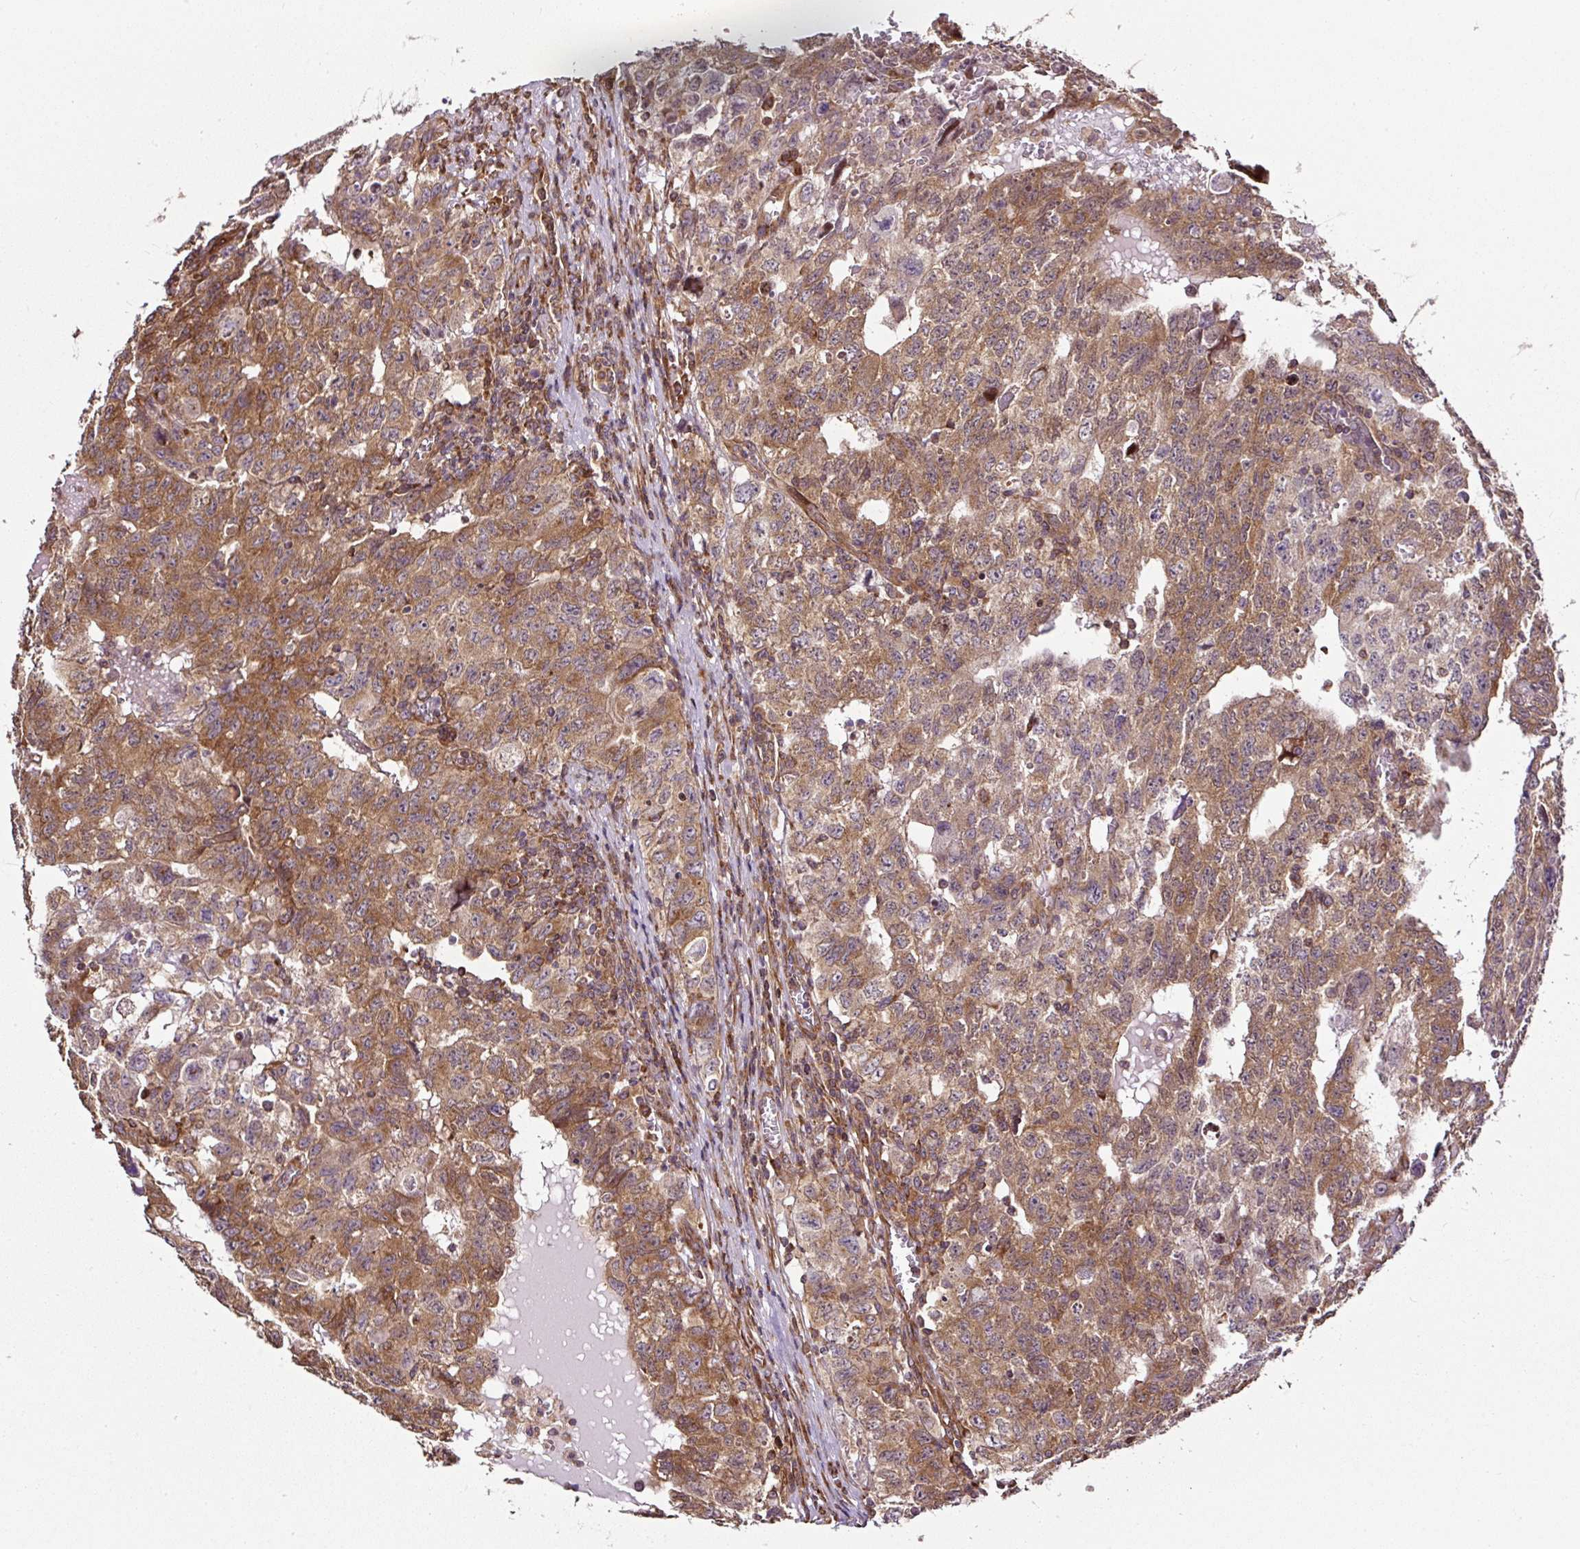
{"staining": {"intensity": "moderate", "quantity": ">75%", "location": "cytoplasmic/membranous"}, "tissue": "testis cancer", "cell_type": "Tumor cells", "image_type": "cancer", "snomed": [{"axis": "morphology", "description": "Carcinoma, Embryonal, NOS"}, {"axis": "topography", "description": "Testis"}], "caption": "DAB (3,3'-diaminobenzidine) immunohistochemical staining of testis embryonal carcinoma exhibits moderate cytoplasmic/membranous protein staining in approximately >75% of tumor cells.", "gene": "KDM4E", "patient": {"sex": "male", "age": 34}}